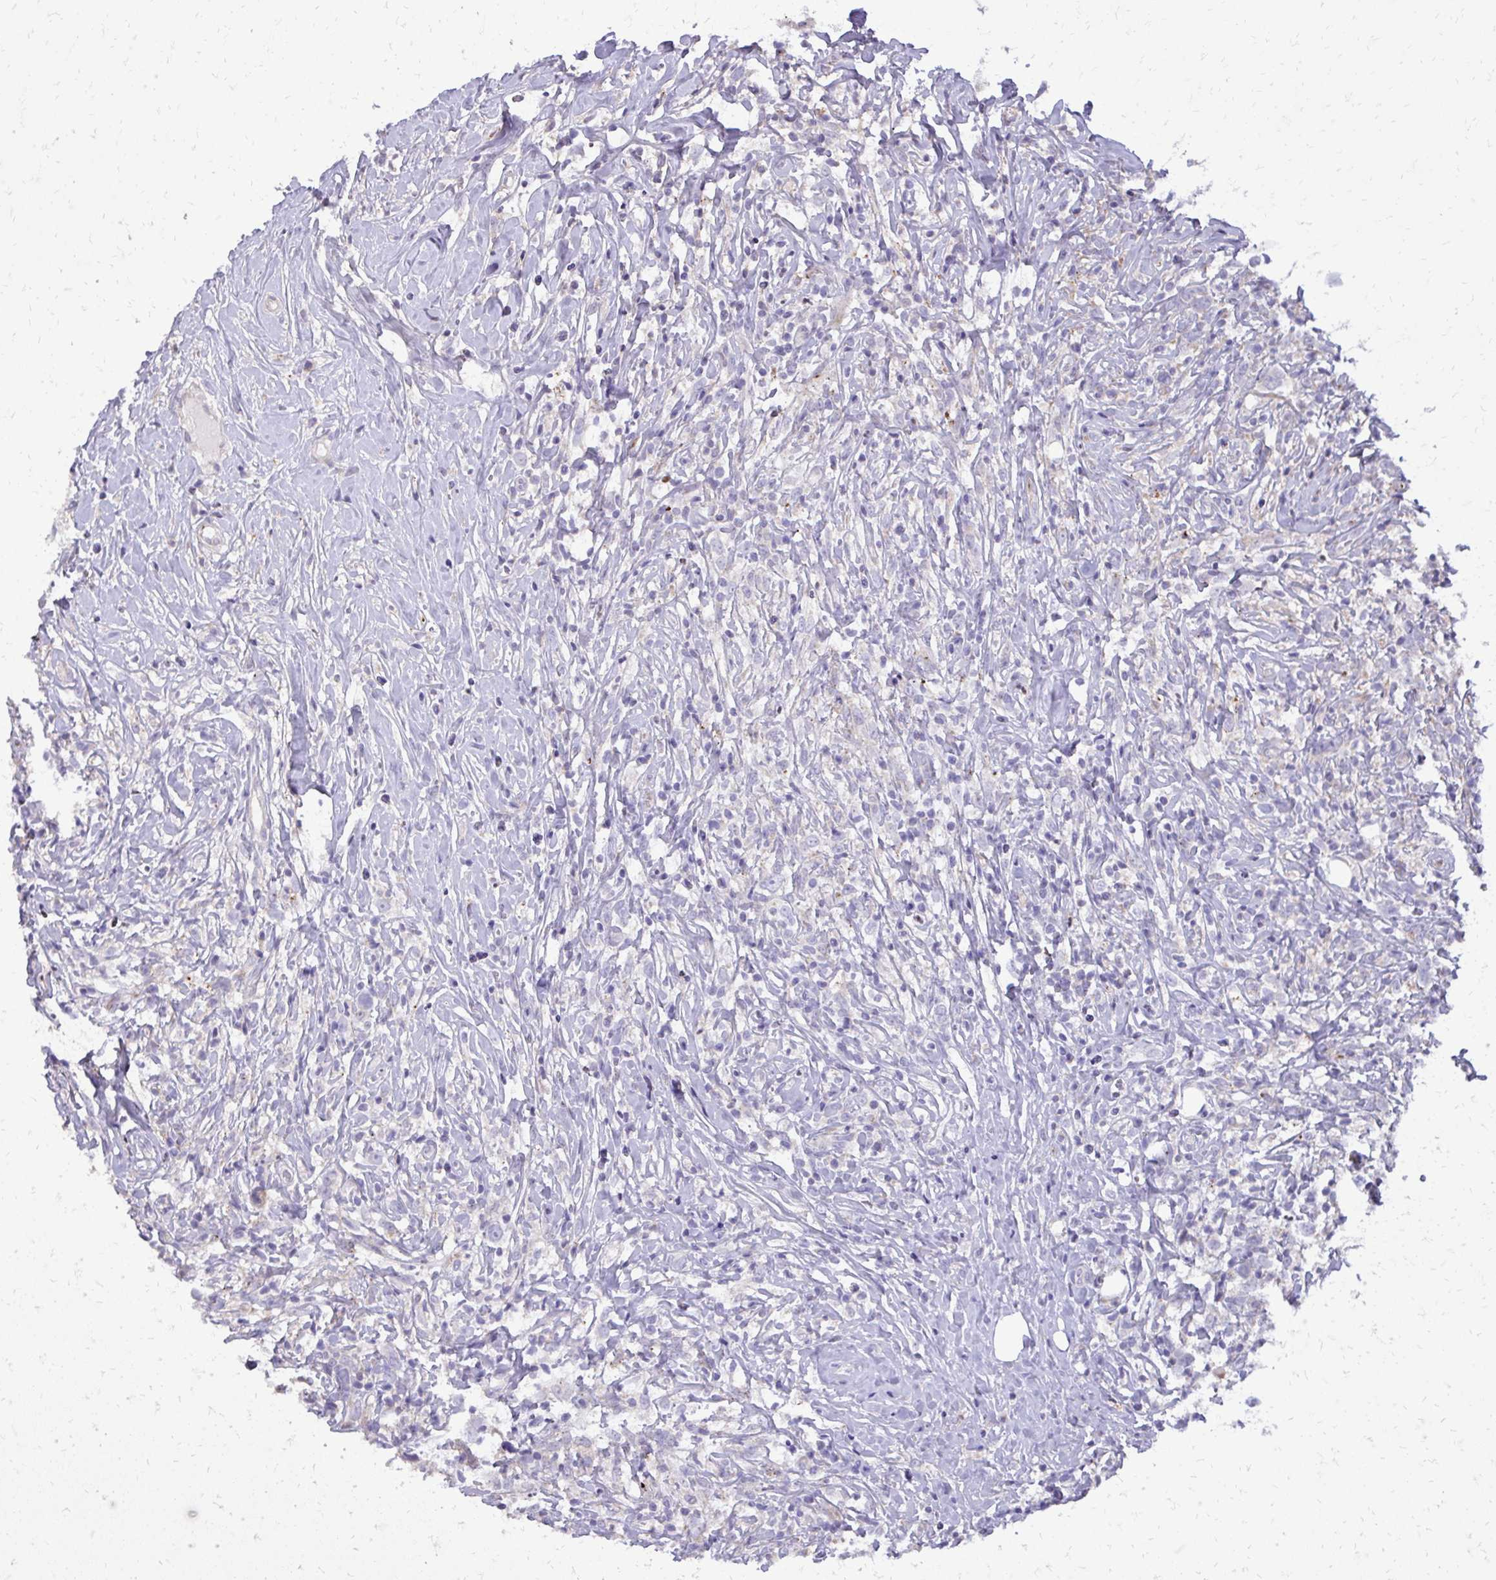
{"staining": {"intensity": "negative", "quantity": "none", "location": "none"}, "tissue": "lymphoma", "cell_type": "Tumor cells", "image_type": "cancer", "snomed": [{"axis": "morphology", "description": "Hodgkin's disease, NOS"}, {"axis": "topography", "description": "No Tissue"}], "caption": "This is an immunohistochemistry image of Hodgkin's disease. There is no expression in tumor cells.", "gene": "ABCC3", "patient": {"sex": "female", "age": 21}}